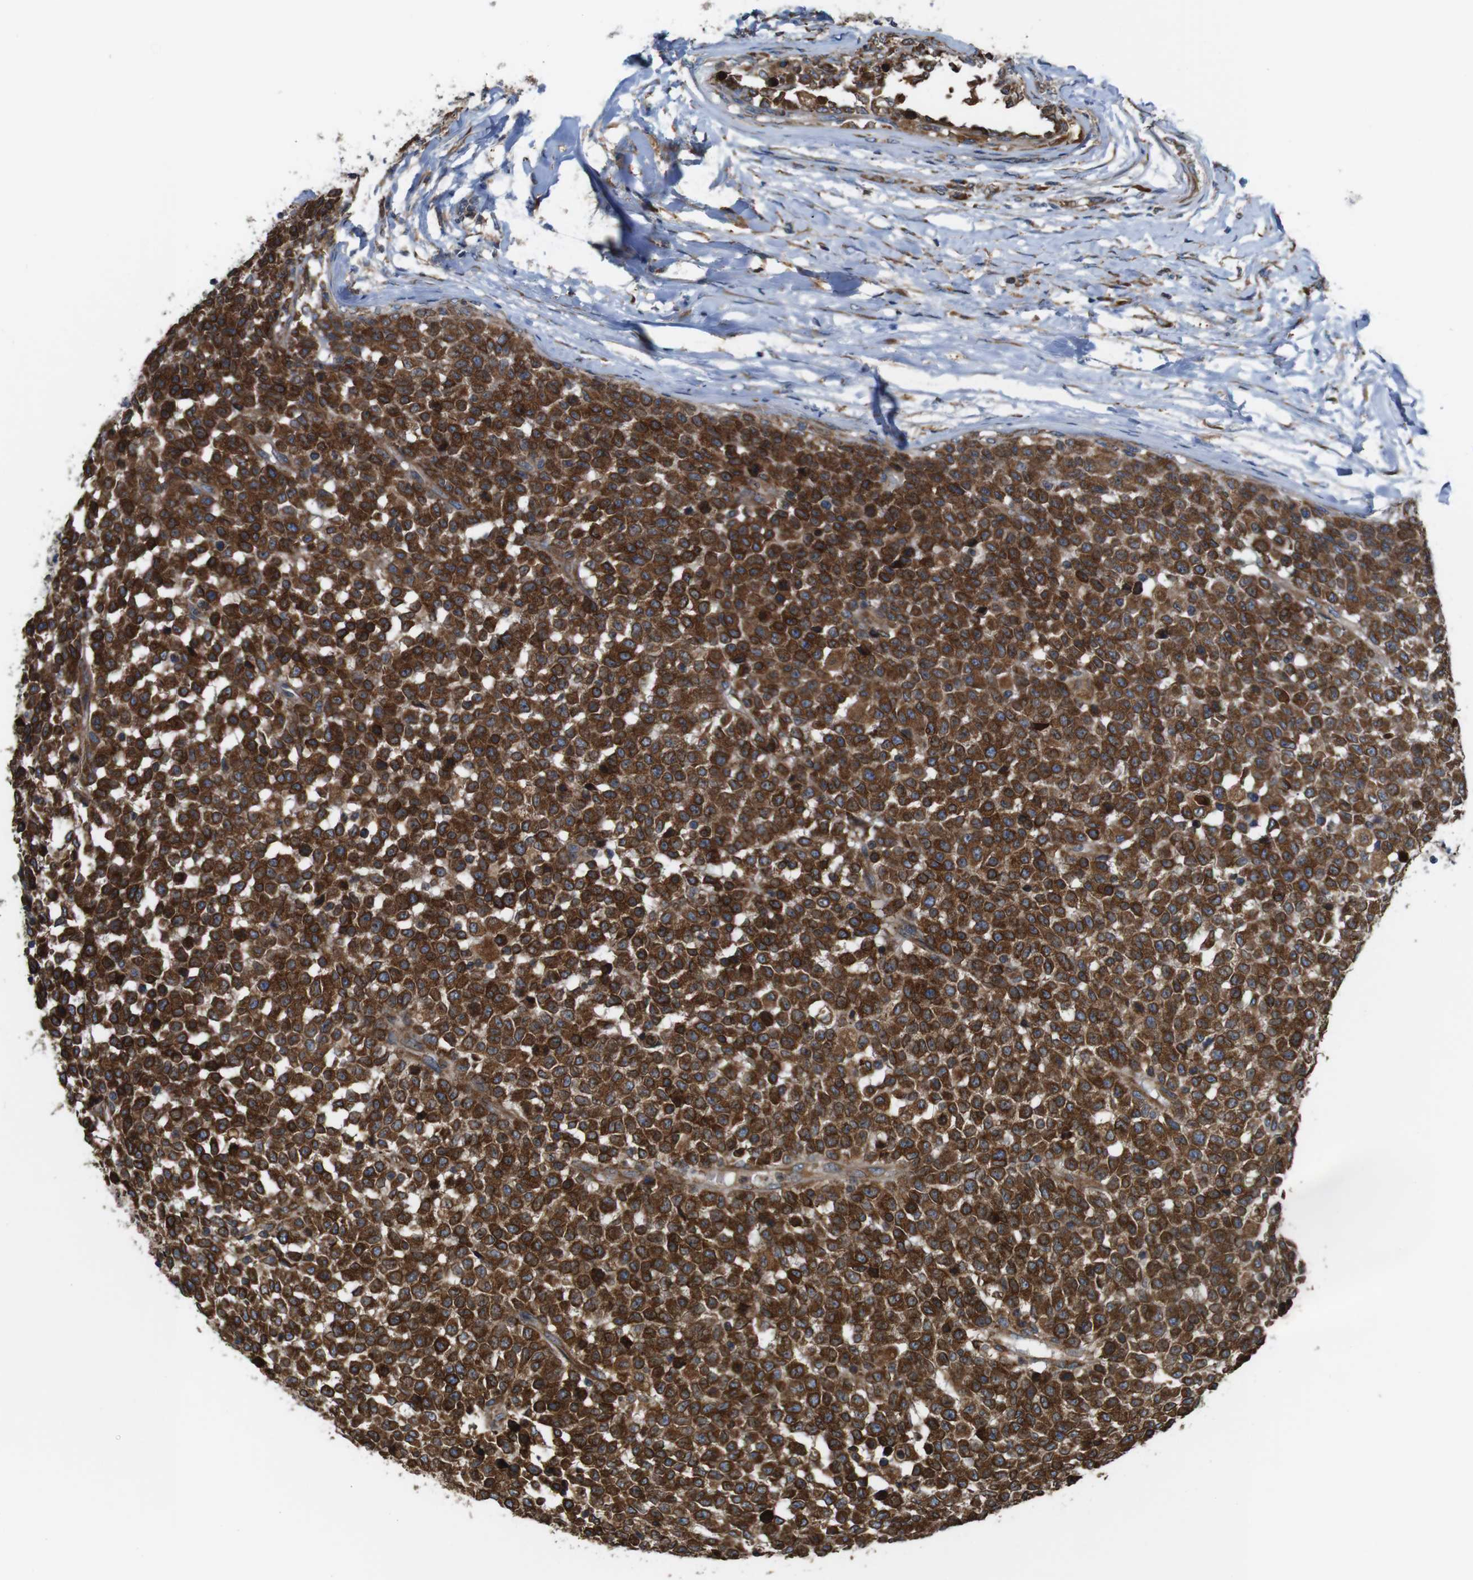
{"staining": {"intensity": "strong", "quantity": ">75%", "location": "cytoplasmic/membranous"}, "tissue": "testis cancer", "cell_type": "Tumor cells", "image_type": "cancer", "snomed": [{"axis": "morphology", "description": "Seminoma, NOS"}, {"axis": "topography", "description": "Testis"}], "caption": "A high amount of strong cytoplasmic/membranous positivity is identified in about >75% of tumor cells in seminoma (testis) tissue.", "gene": "UGGT1", "patient": {"sex": "male", "age": 59}}